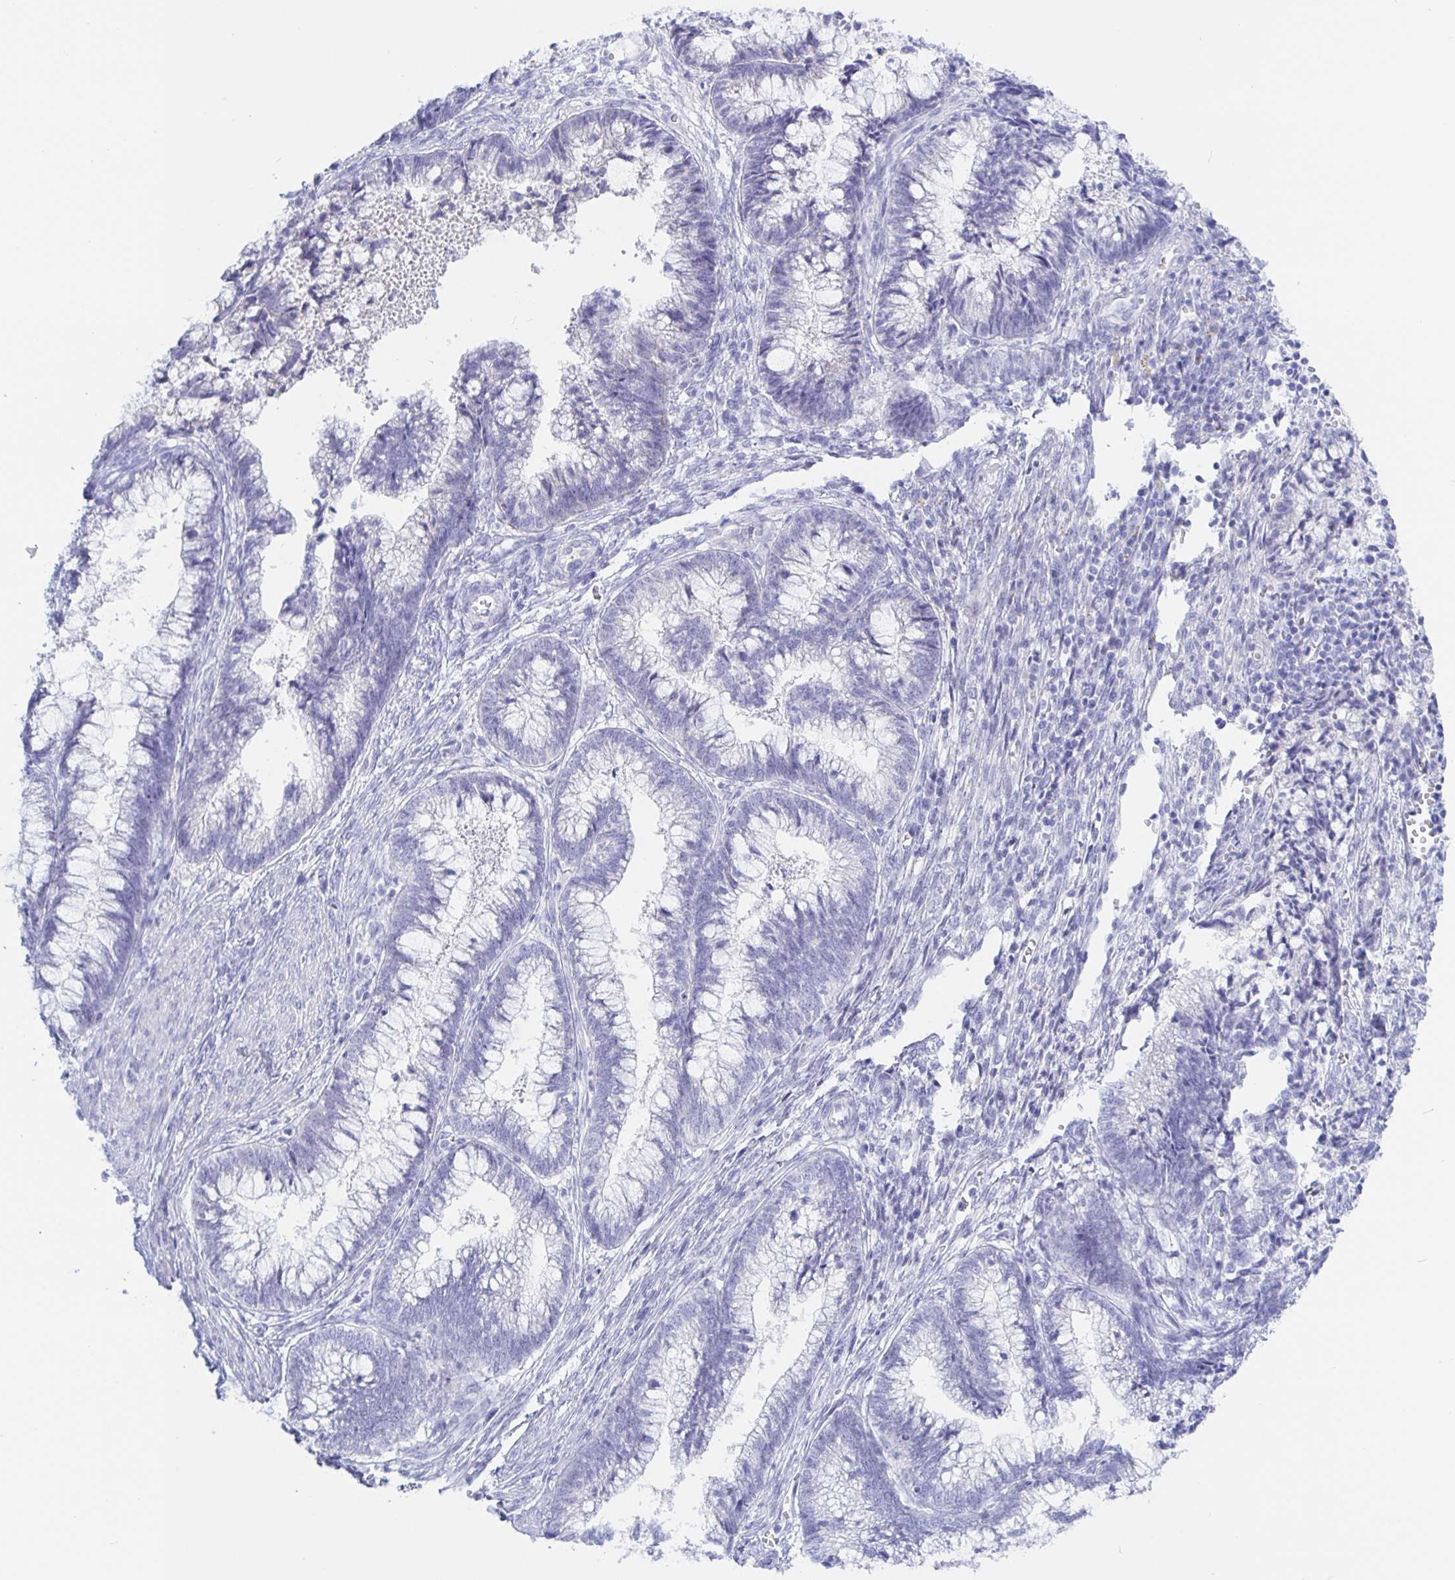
{"staining": {"intensity": "negative", "quantity": "none", "location": "none"}, "tissue": "cervical cancer", "cell_type": "Tumor cells", "image_type": "cancer", "snomed": [{"axis": "morphology", "description": "Adenocarcinoma, NOS"}, {"axis": "topography", "description": "Cervix"}], "caption": "Immunohistochemistry (IHC) histopathology image of neoplastic tissue: human cervical adenocarcinoma stained with DAB (3,3'-diaminobenzidine) reveals no significant protein expression in tumor cells. Nuclei are stained in blue.", "gene": "KCNH6", "patient": {"sex": "female", "age": 44}}